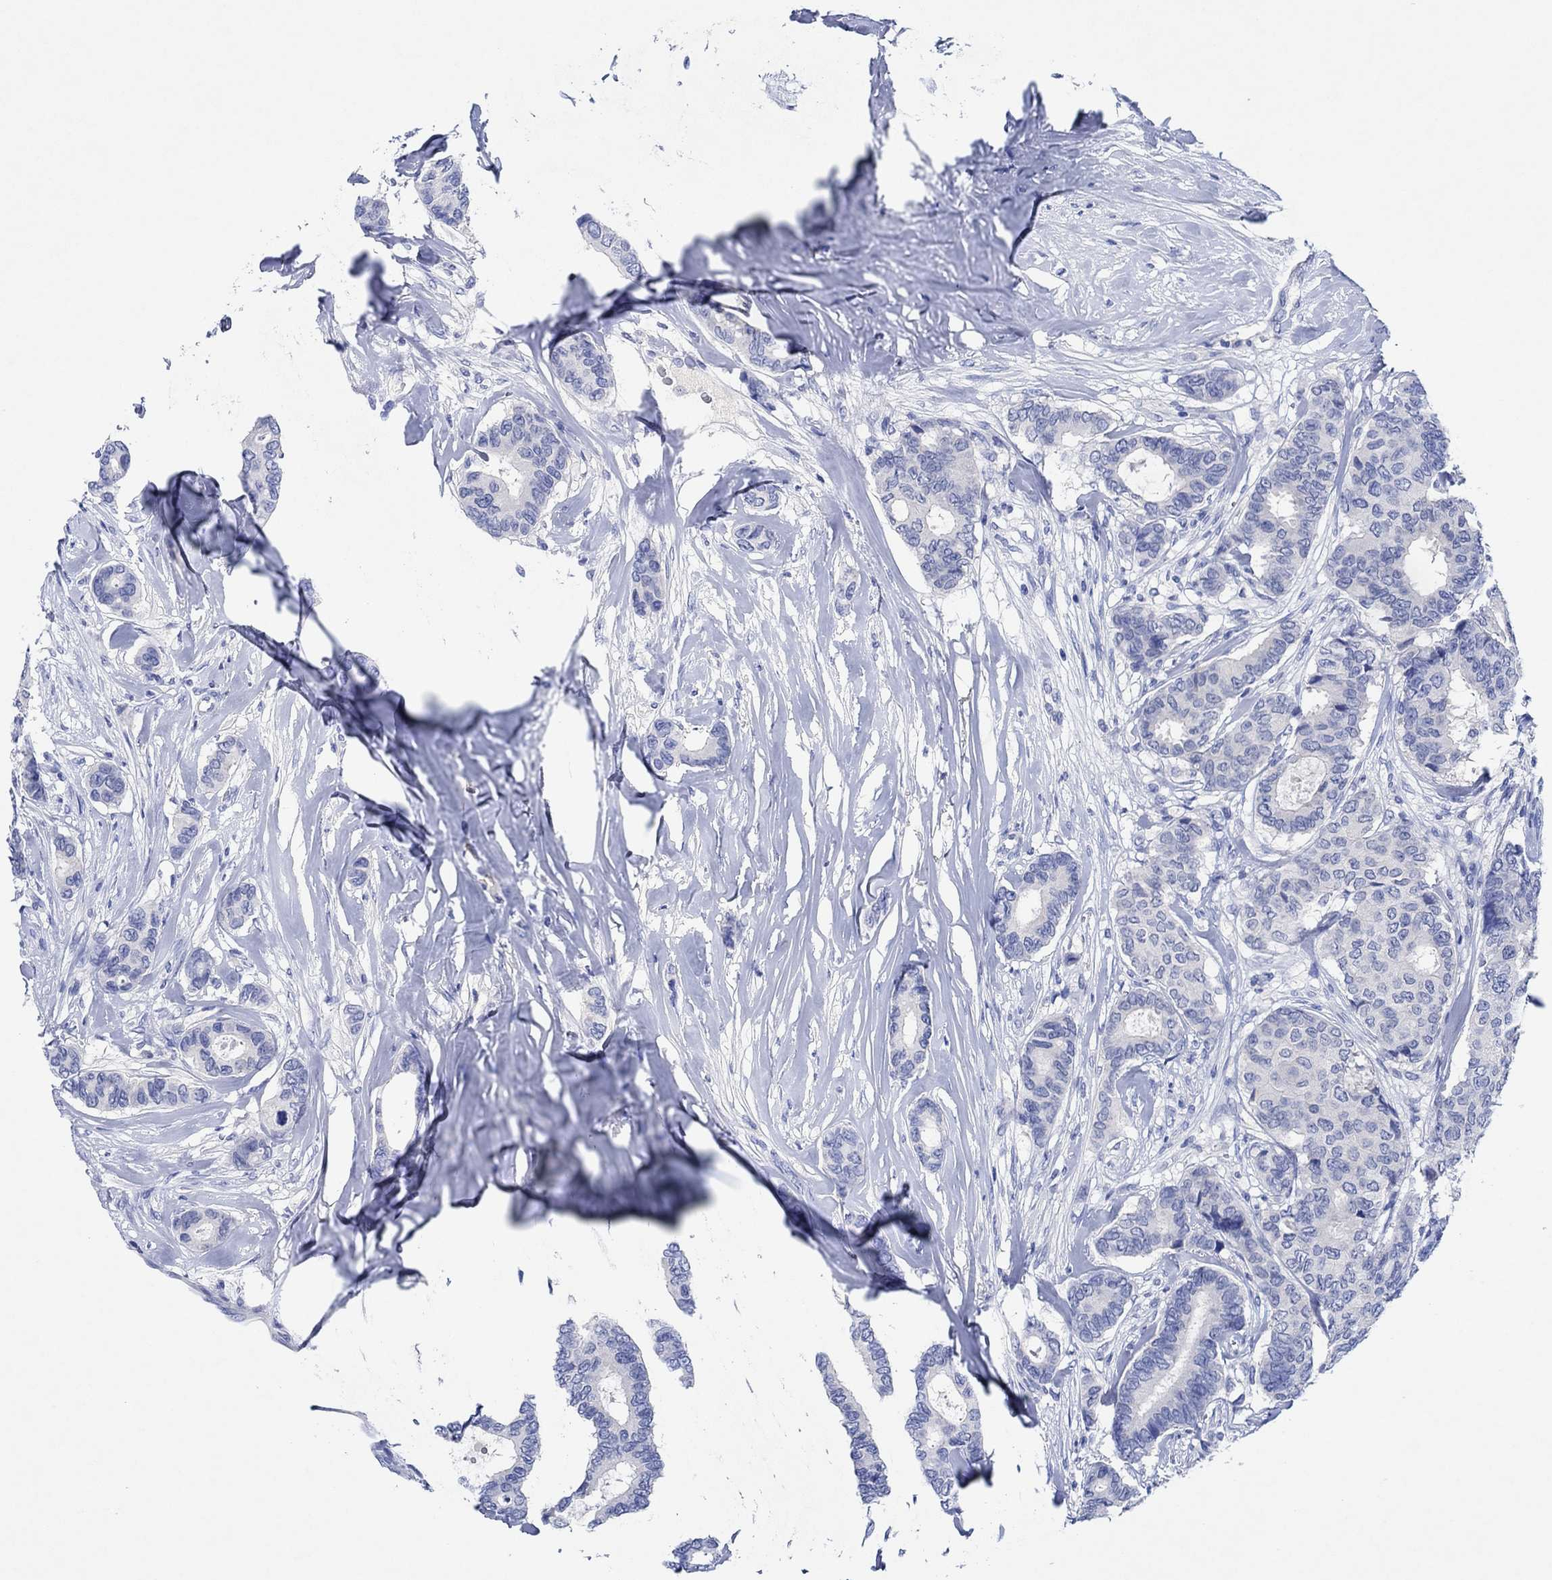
{"staining": {"intensity": "negative", "quantity": "none", "location": "none"}, "tissue": "breast cancer", "cell_type": "Tumor cells", "image_type": "cancer", "snomed": [{"axis": "morphology", "description": "Duct carcinoma"}, {"axis": "topography", "description": "Breast"}], "caption": "Breast cancer was stained to show a protein in brown. There is no significant expression in tumor cells. Nuclei are stained in blue.", "gene": "CPNE6", "patient": {"sex": "female", "age": 75}}